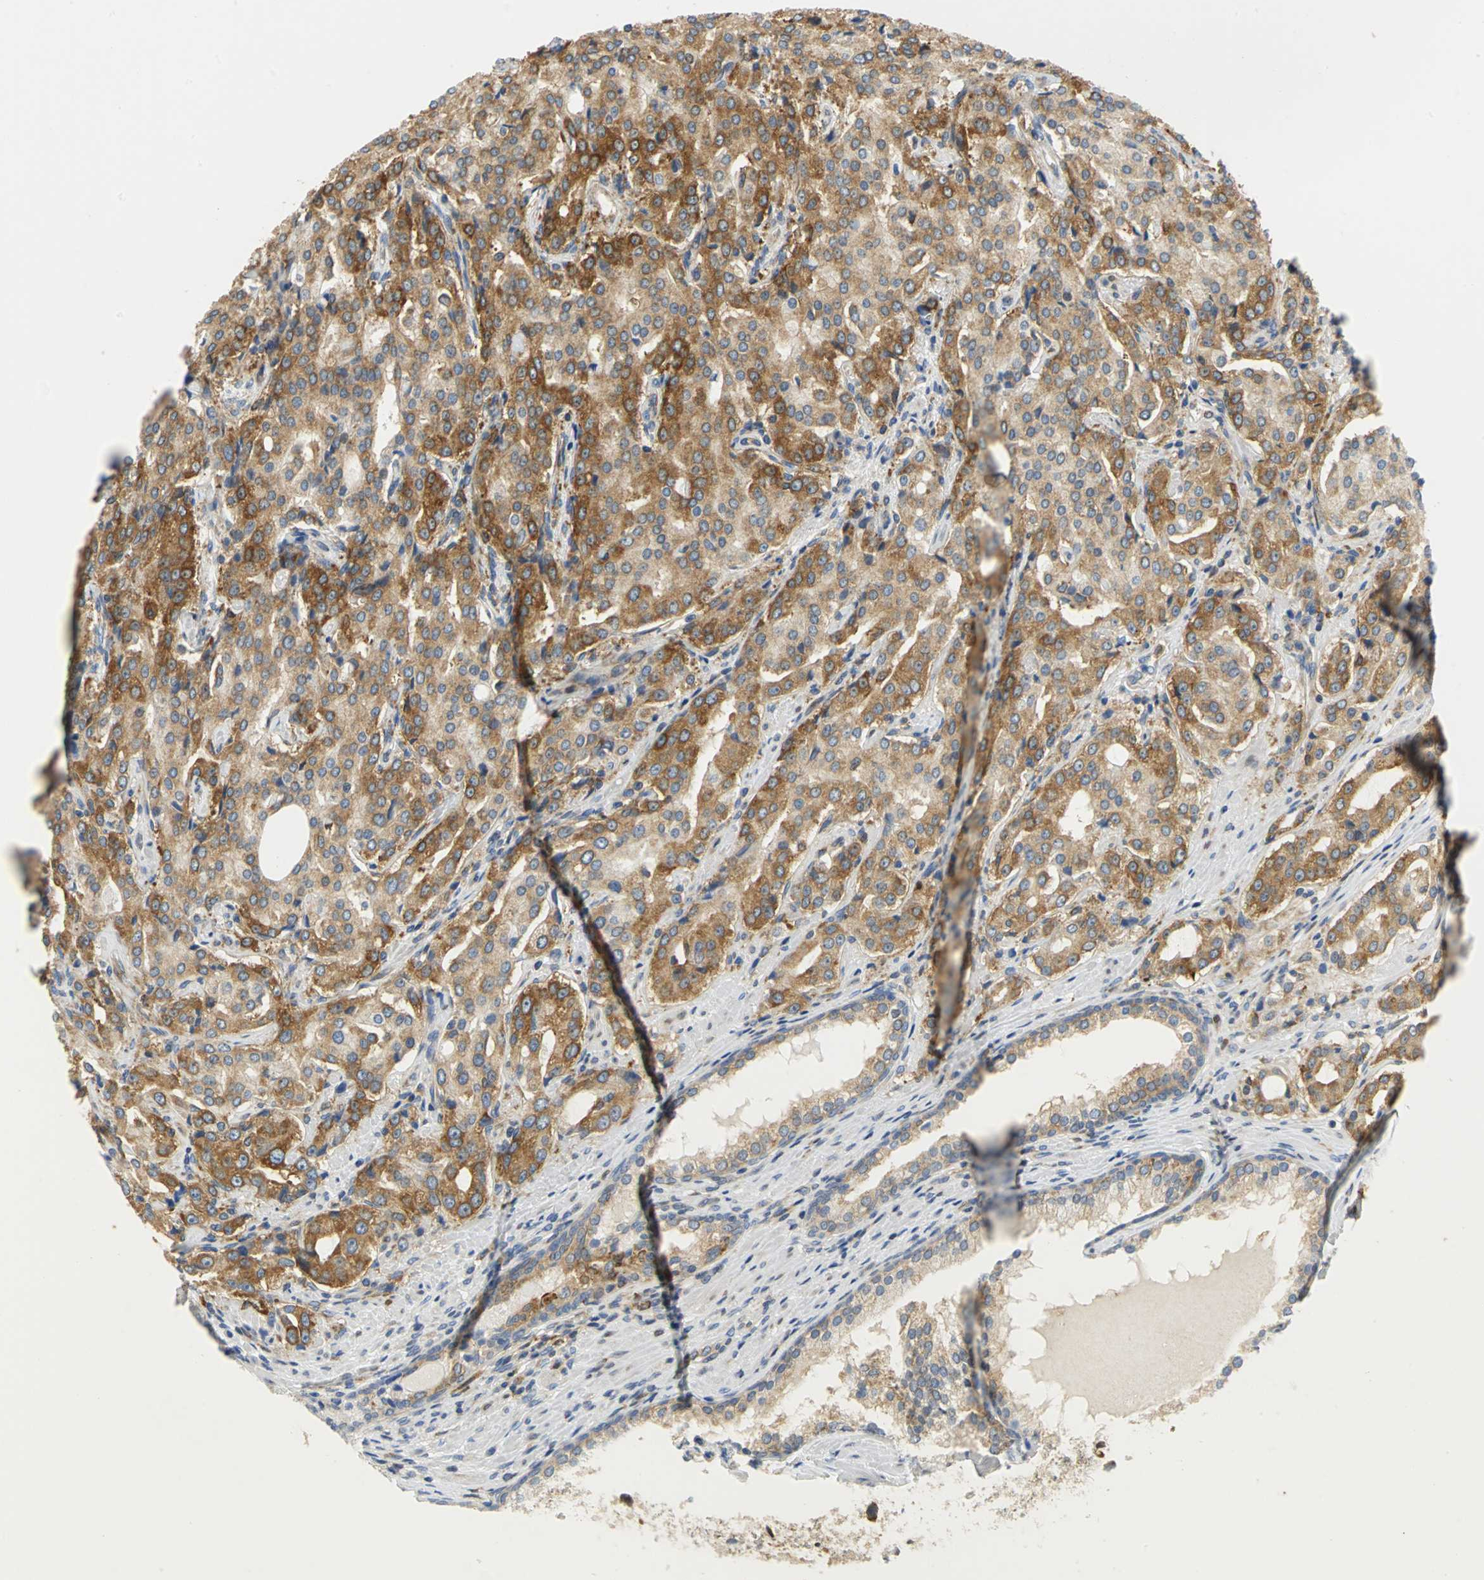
{"staining": {"intensity": "moderate", "quantity": ">75%", "location": "cytoplasmic/membranous"}, "tissue": "prostate cancer", "cell_type": "Tumor cells", "image_type": "cancer", "snomed": [{"axis": "morphology", "description": "Adenocarcinoma, High grade"}, {"axis": "topography", "description": "Prostate"}], "caption": "Immunohistochemistry (IHC) image of human high-grade adenocarcinoma (prostate) stained for a protein (brown), which reveals medium levels of moderate cytoplasmic/membranous expression in about >75% of tumor cells.", "gene": "YBX1", "patient": {"sex": "male", "age": 72}}